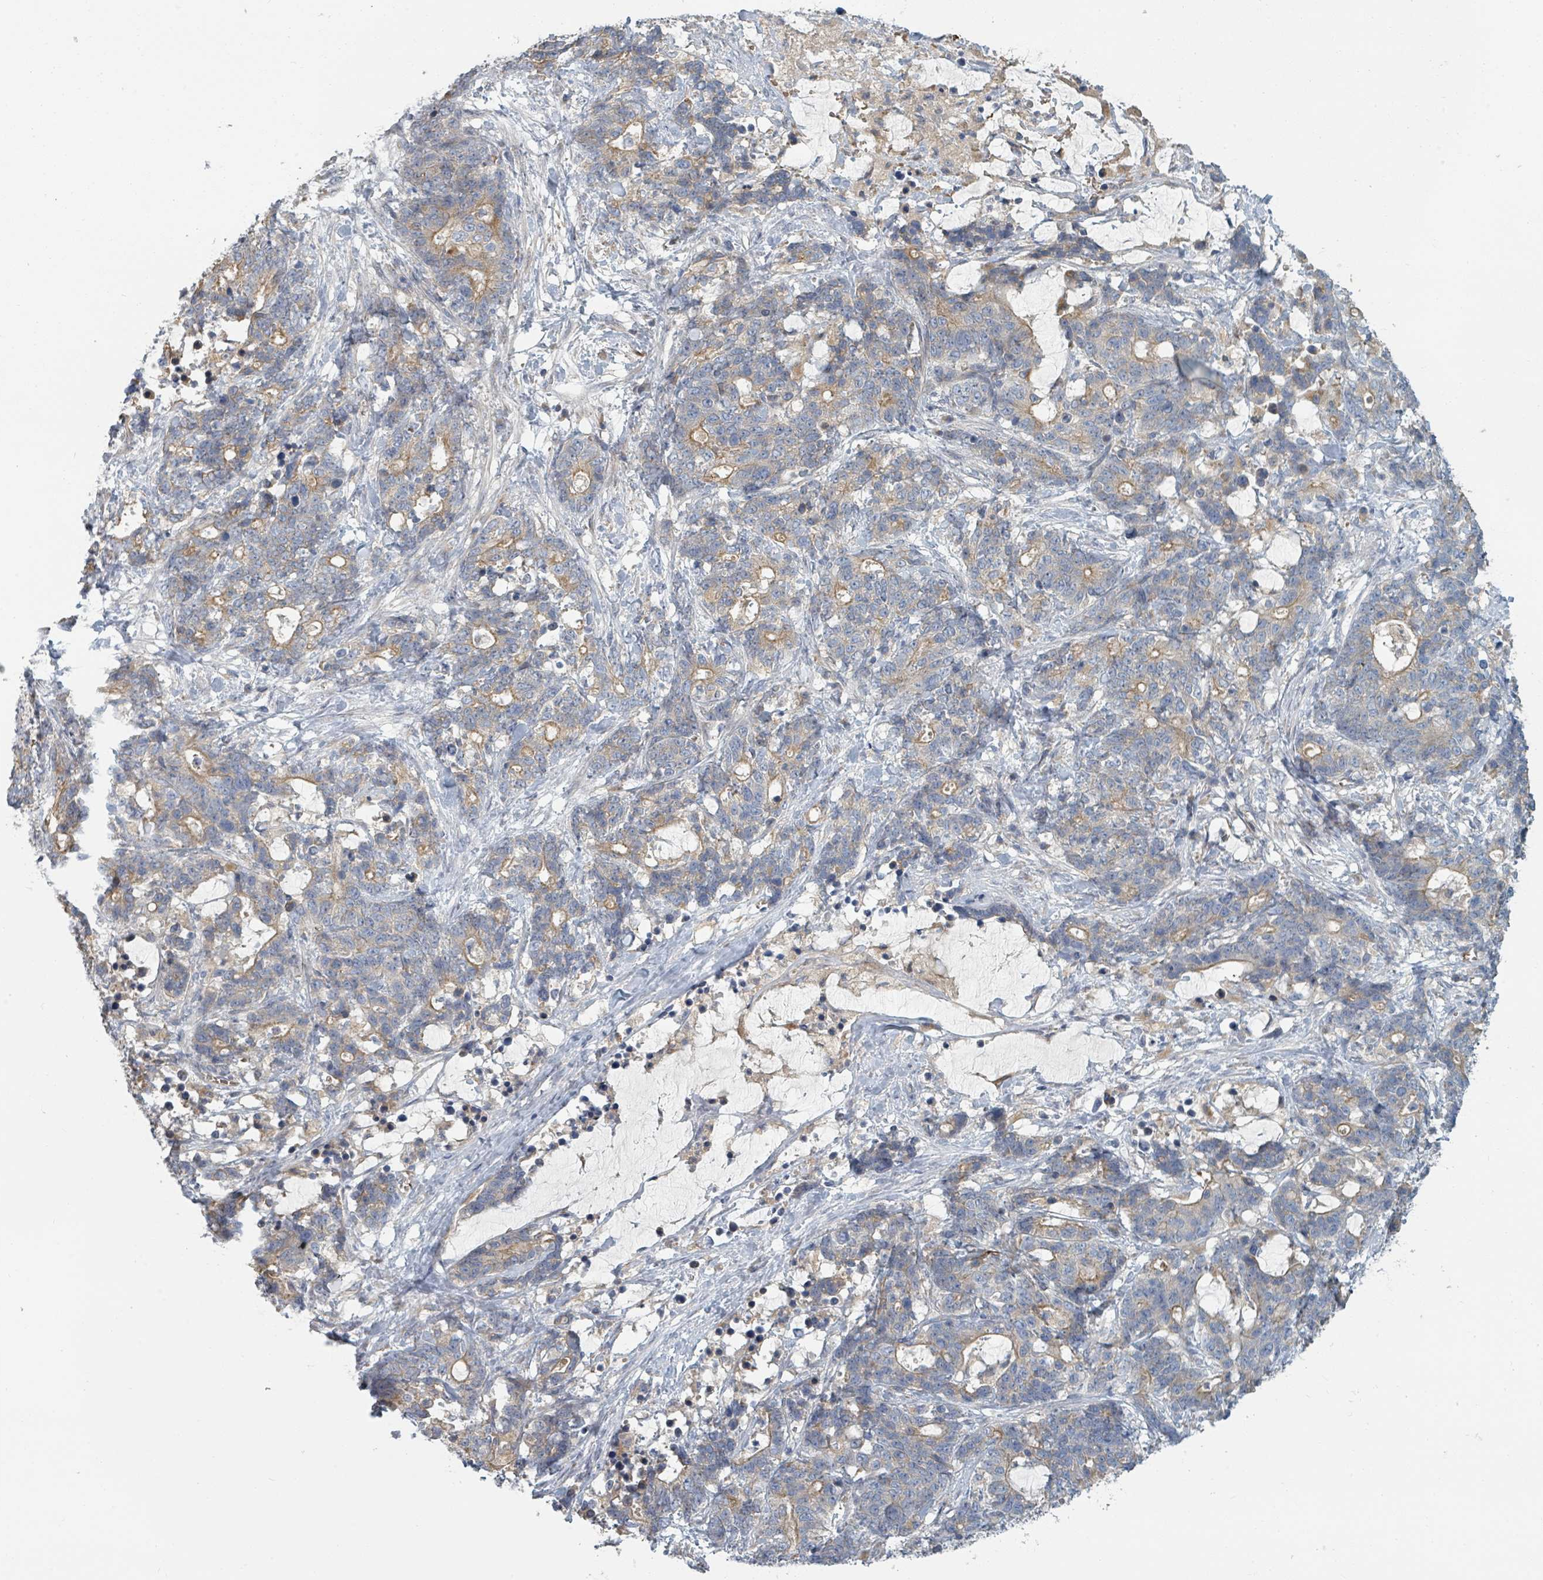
{"staining": {"intensity": "moderate", "quantity": "<25%", "location": "cytoplasmic/membranous"}, "tissue": "stomach cancer", "cell_type": "Tumor cells", "image_type": "cancer", "snomed": [{"axis": "morphology", "description": "Normal tissue, NOS"}, {"axis": "morphology", "description": "Adenocarcinoma, NOS"}, {"axis": "topography", "description": "Stomach"}], "caption": "Stomach cancer stained for a protein demonstrates moderate cytoplasmic/membranous positivity in tumor cells.", "gene": "TRPC4AP", "patient": {"sex": "female", "age": 64}}